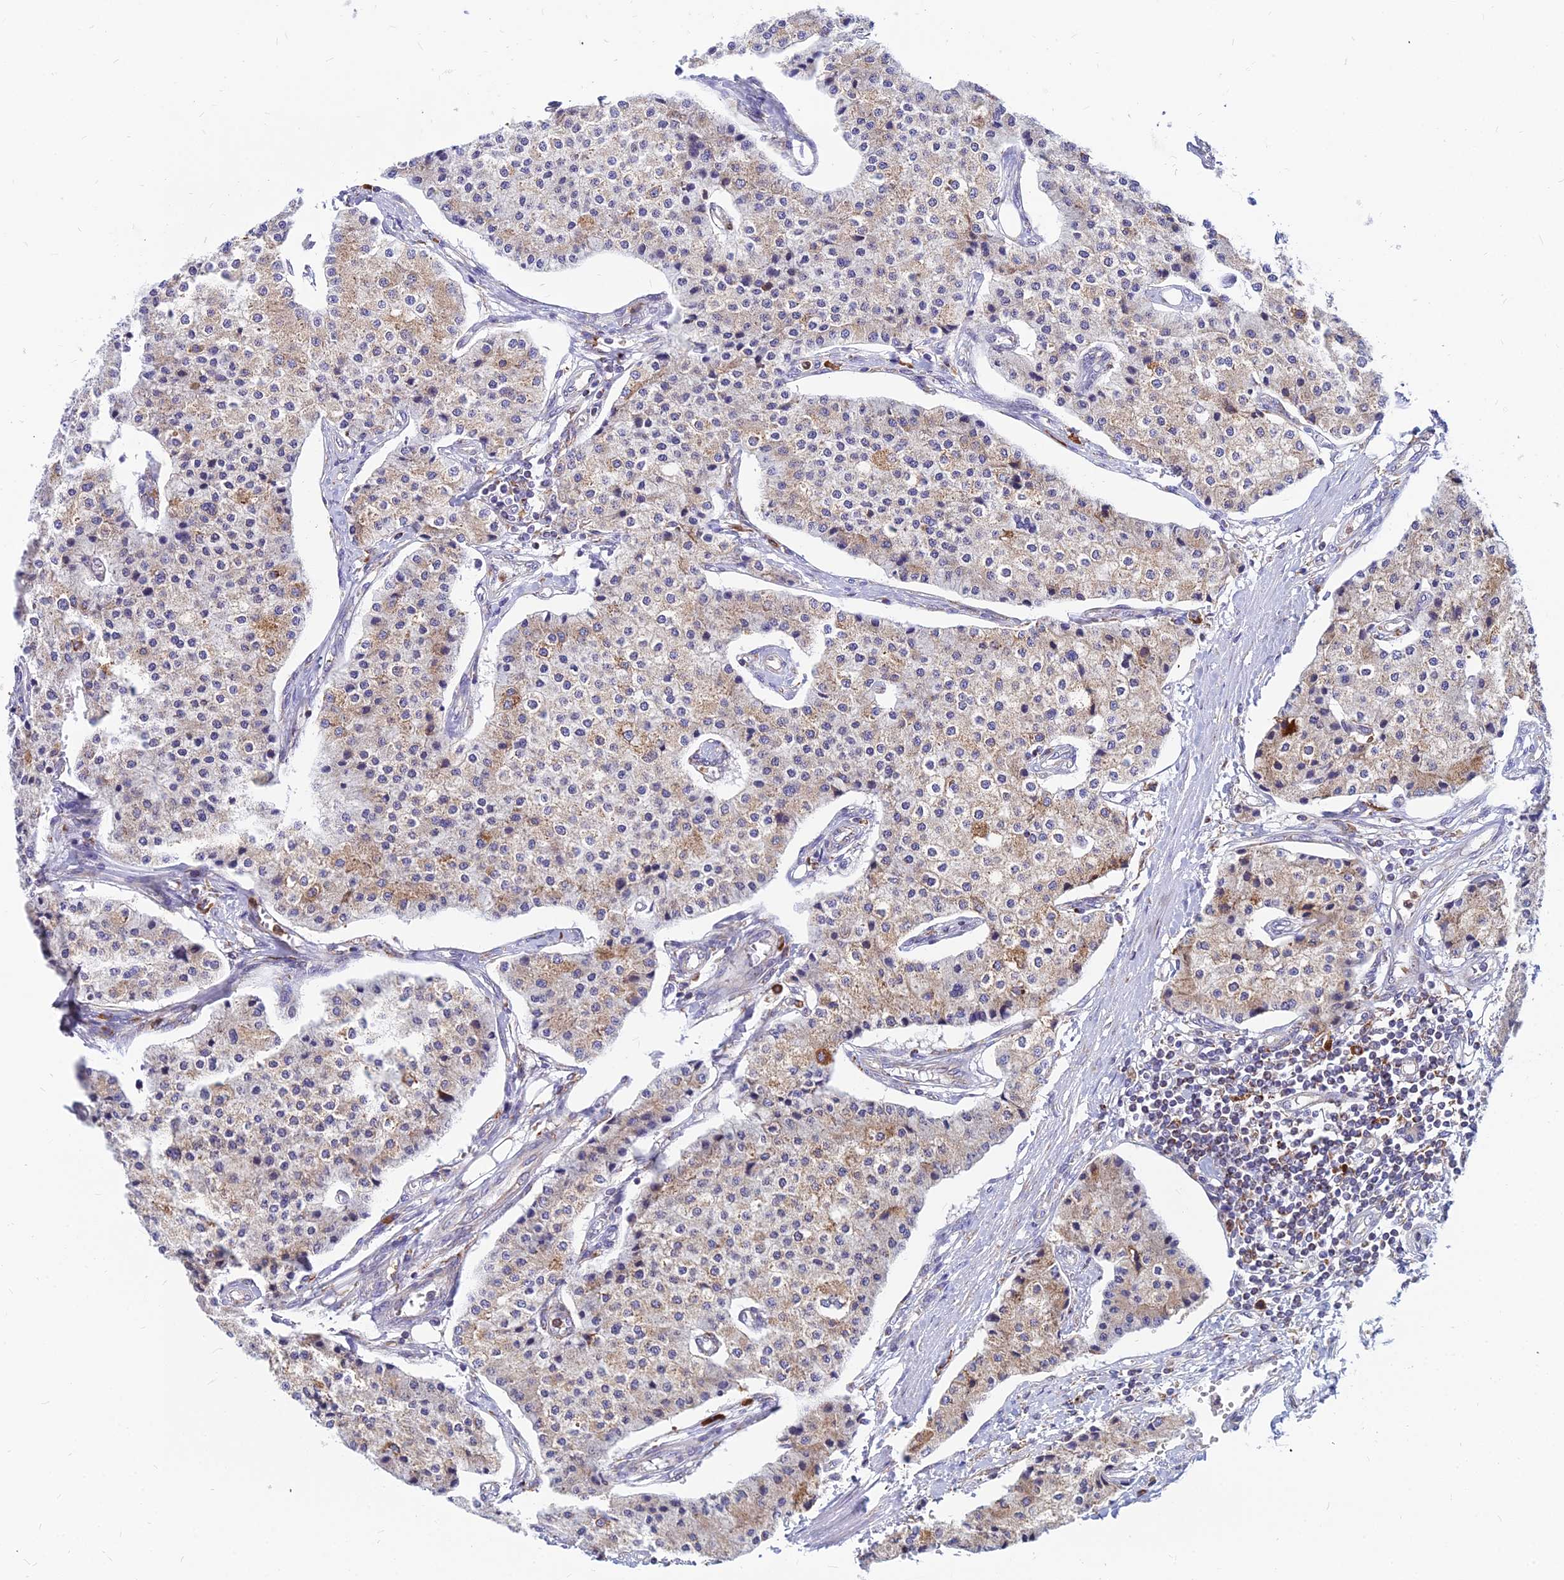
{"staining": {"intensity": "moderate", "quantity": "<25%", "location": "cytoplasmic/membranous"}, "tissue": "carcinoid", "cell_type": "Tumor cells", "image_type": "cancer", "snomed": [{"axis": "morphology", "description": "Carcinoid, malignant, NOS"}, {"axis": "topography", "description": "Colon"}], "caption": "Carcinoid was stained to show a protein in brown. There is low levels of moderate cytoplasmic/membranous staining in about <25% of tumor cells.", "gene": "CCT6B", "patient": {"sex": "female", "age": 52}}